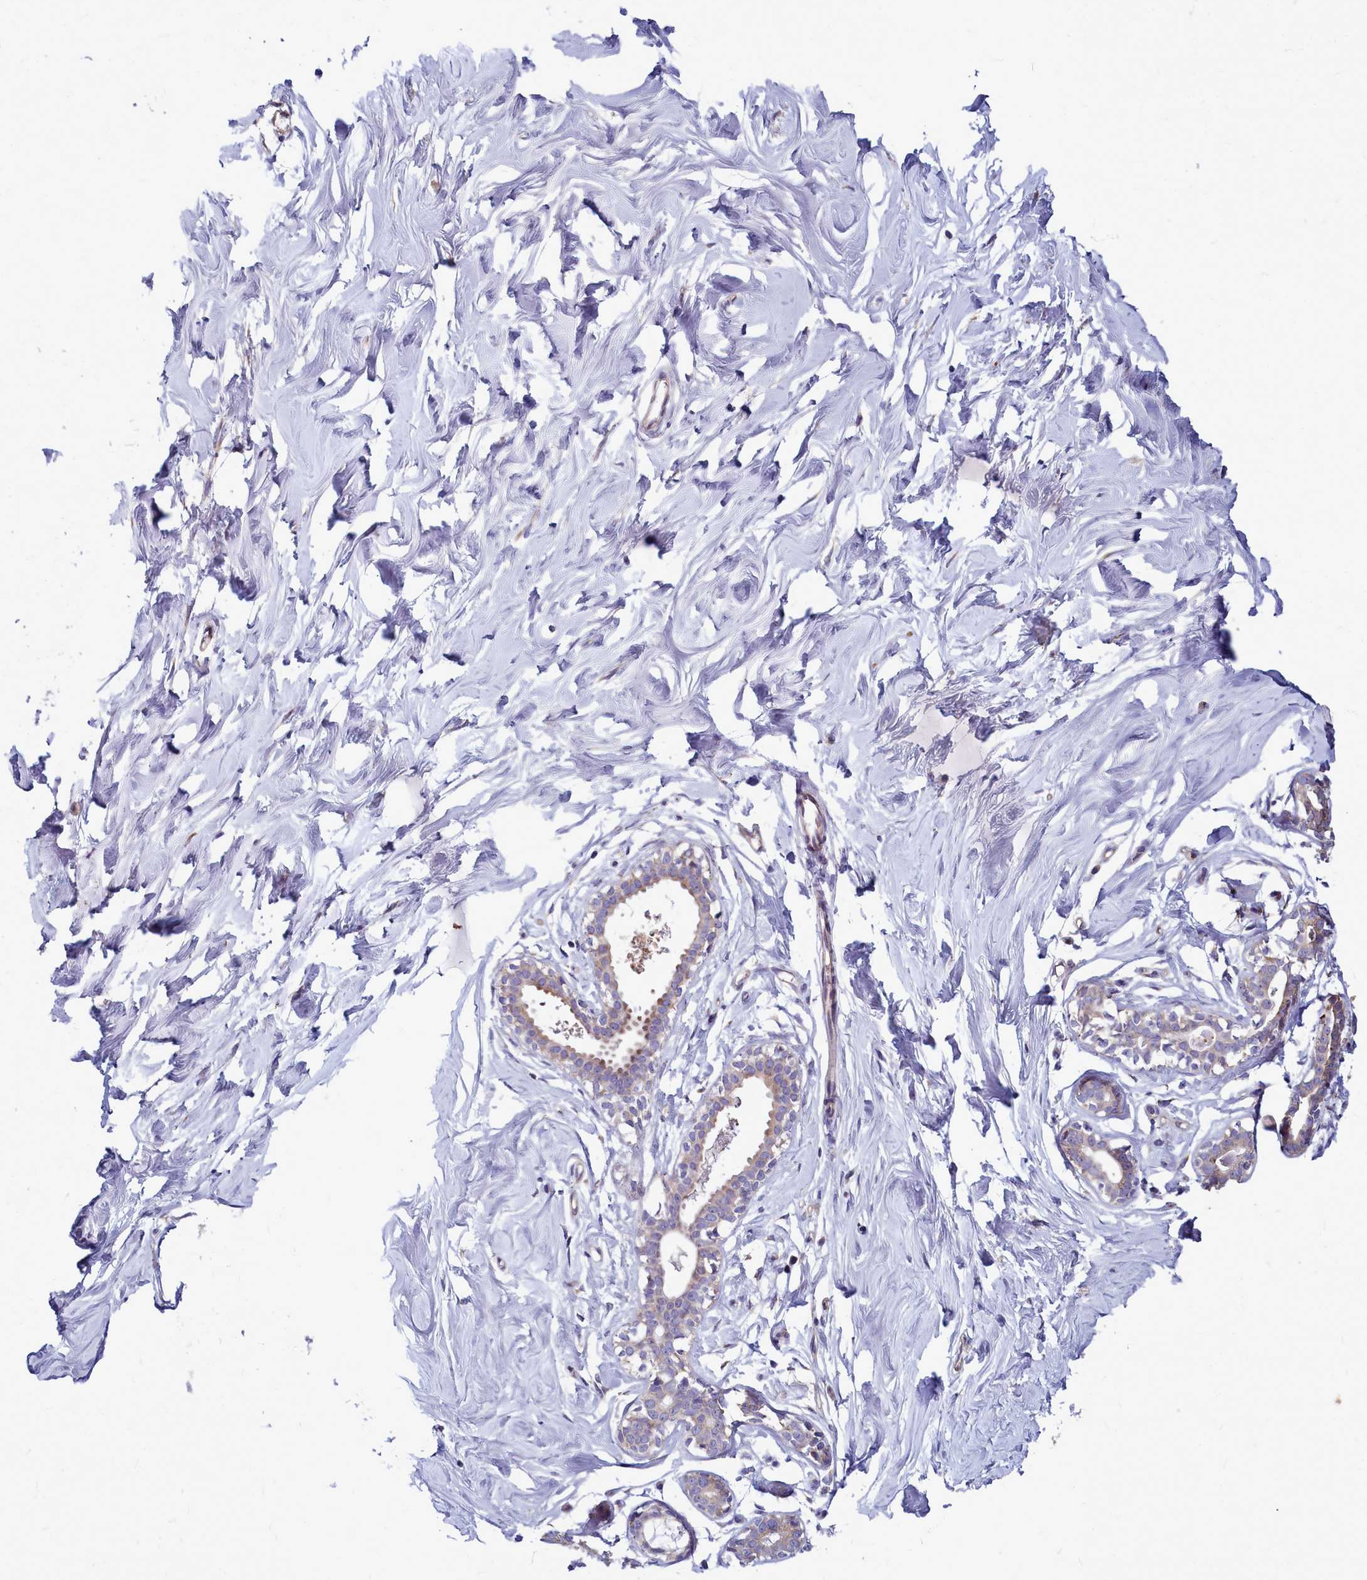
{"staining": {"intensity": "negative", "quantity": "none", "location": "none"}, "tissue": "breast", "cell_type": "Adipocytes", "image_type": "normal", "snomed": [{"axis": "morphology", "description": "Normal tissue, NOS"}, {"axis": "morphology", "description": "Adenoma, NOS"}, {"axis": "topography", "description": "Breast"}], "caption": "High power microscopy photomicrograph of an IHC image of unremarkable breast, revealing no significant positivity in adipocytes.", "gene": "SMPD4", "patient": {"sex": "female", "age": 23}}